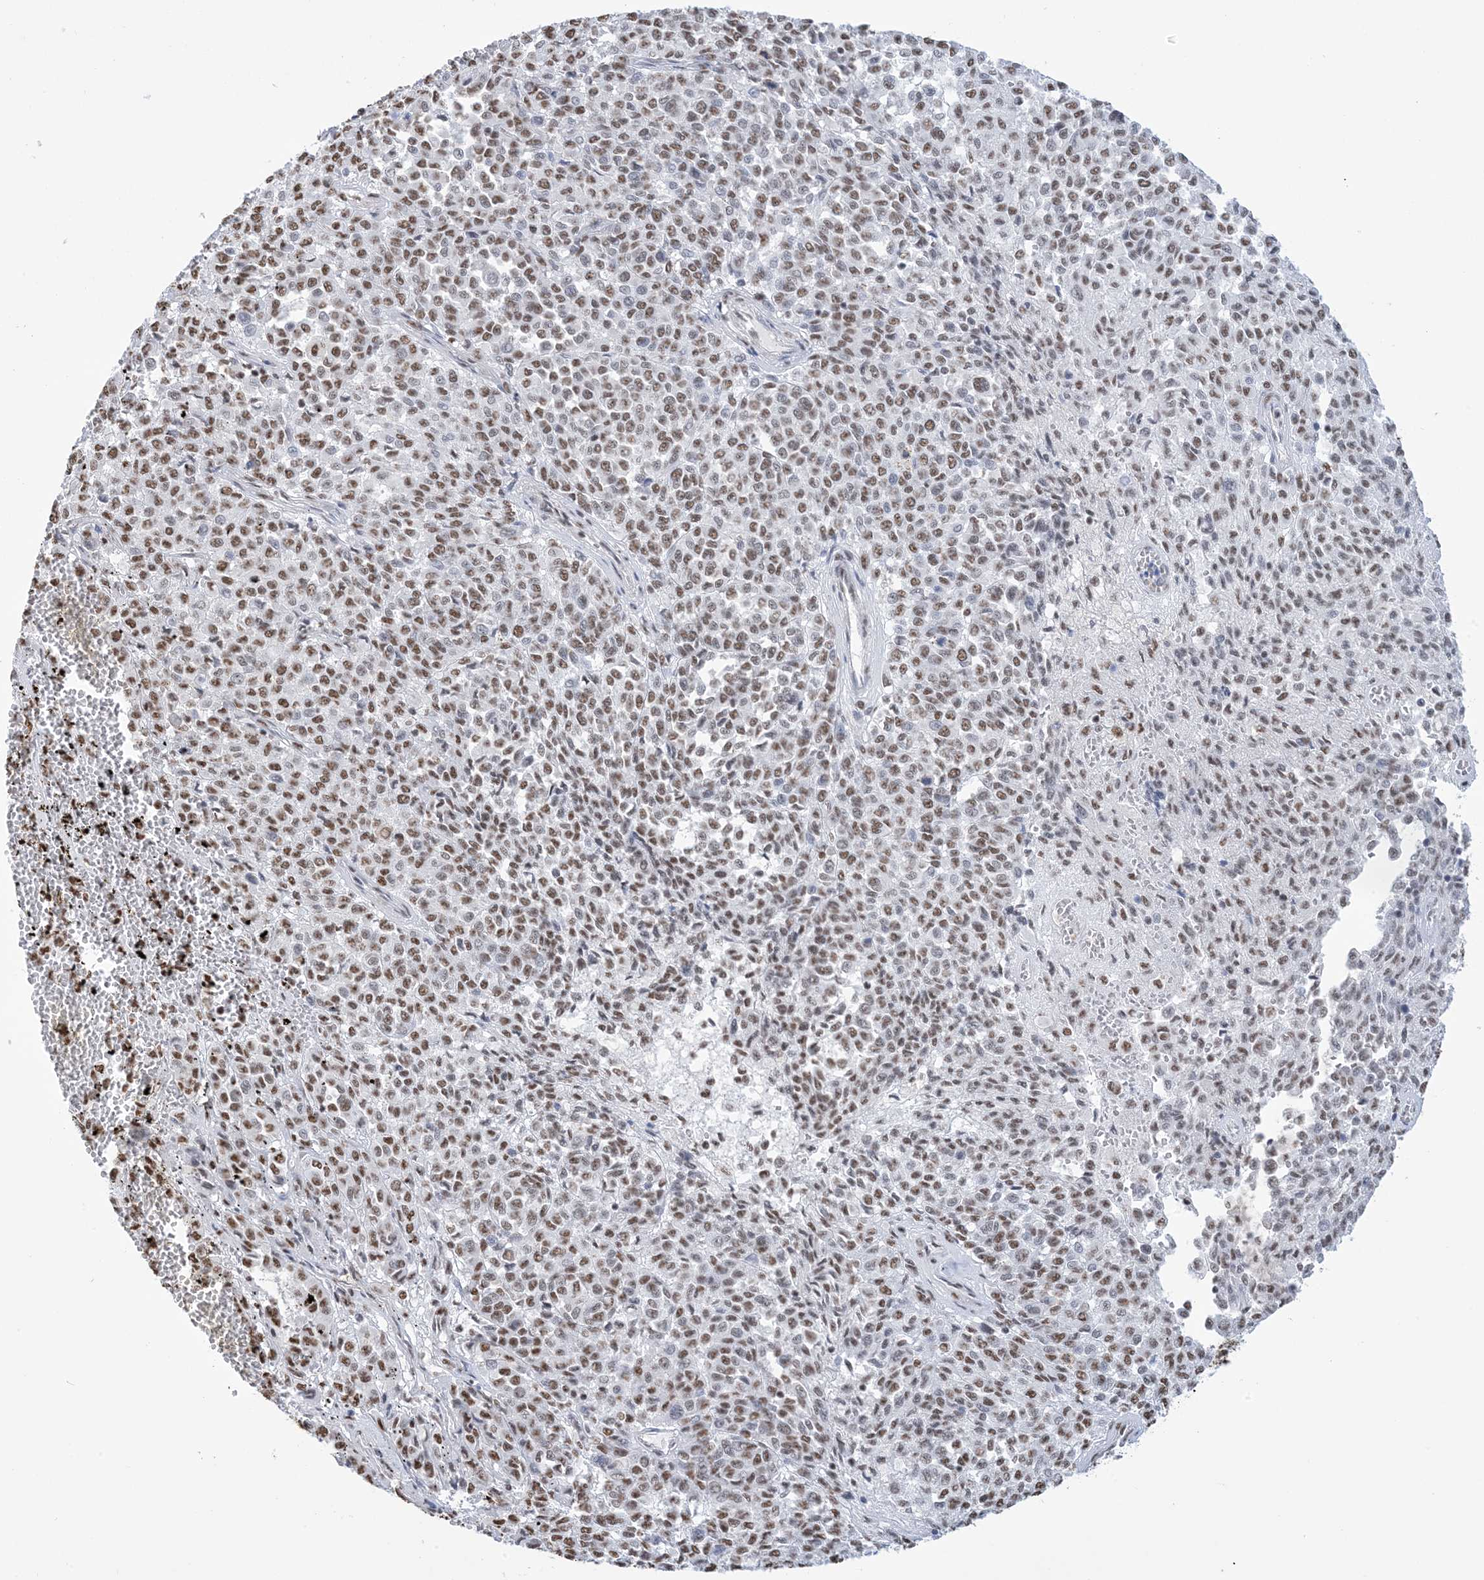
{"staining": {"intensity": "moderate", "quantity": ">75%", "location": "nuclear"}, "tissue": "melanoma", "cell_type": "Tumor cells", "image_type": "cancer", "snomed": [{"axis": "morphology", "description": "Malignant melanoma, Metastatic site"}, {"axis": "topography", "description": "Pancreas"}], "caption": "Brown immunohistochemical staining in human malignant melanoma (metastatic site) shows moderate nuclear staining in about >75% of tumor cells. (DAB (3,3'-diaminobenzidine) = brown stain, brightfield microscopy at high magnification).", "gene": "ZNF792", "patient": {"sex": "female", "age": 30}}